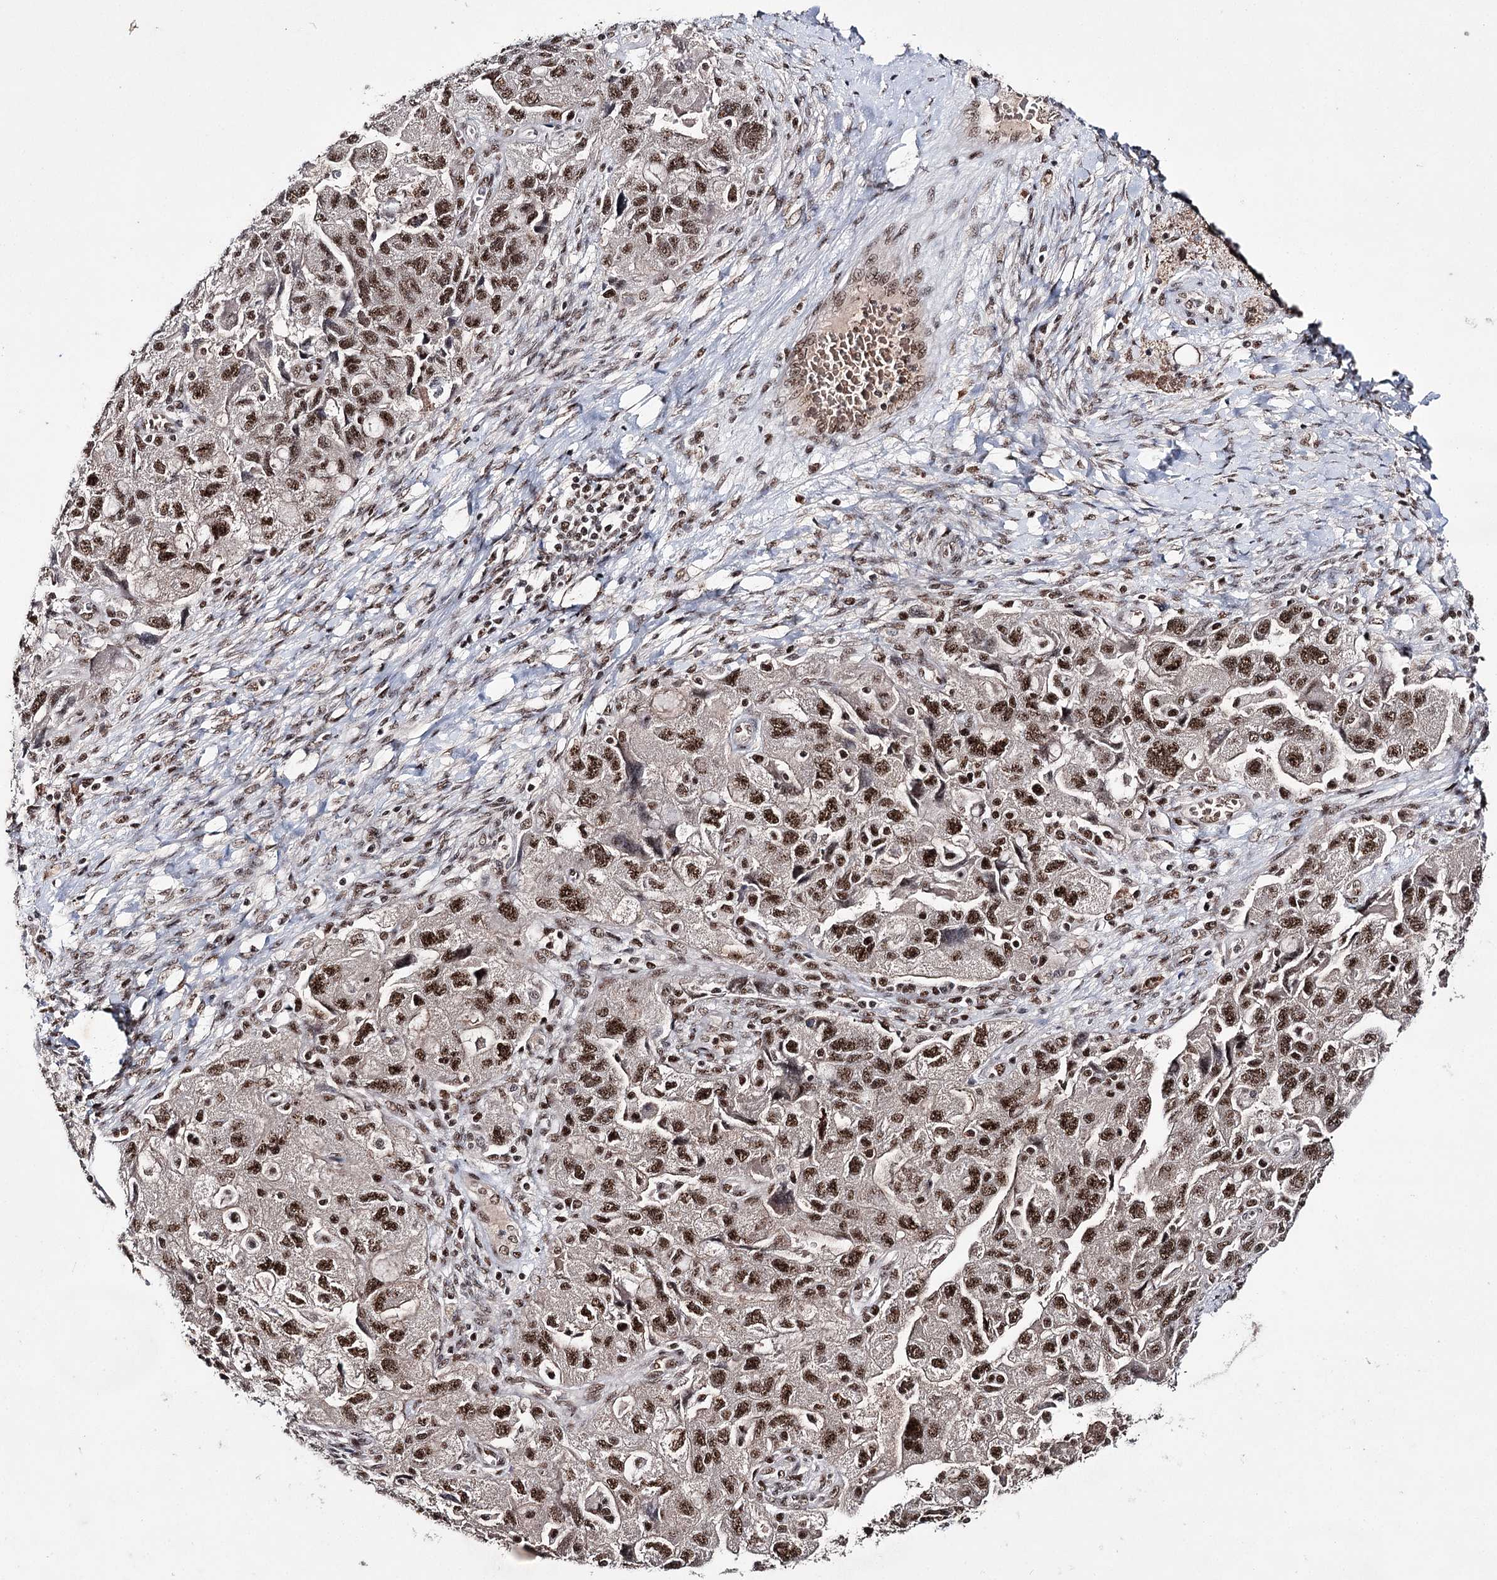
{"staining": {"intensity": "strong", "quantity": ">75%", "location": "nuclear"}, "tissue": "ovarian cancer", "cell_type": "Tumor cells", "image_type": "cancer", "snomed": [{"axis": "morphology", "description": "Carcinoma, NOS"}, {"axis": "morphology", "description": "Cystadenocarcinoma, serous, NOS"}, {"axis": "topography", "description": "Ovary"}], "caption": "Immunohistochemistry micrograph of human ovarian carcinoma stained for a protein (brown), which exhibits high levels of strong nuclear expression in approximately >75% of tumor cells.", "gene": "PRPF40A", "patient": {"sex": "female", "age": 69}}